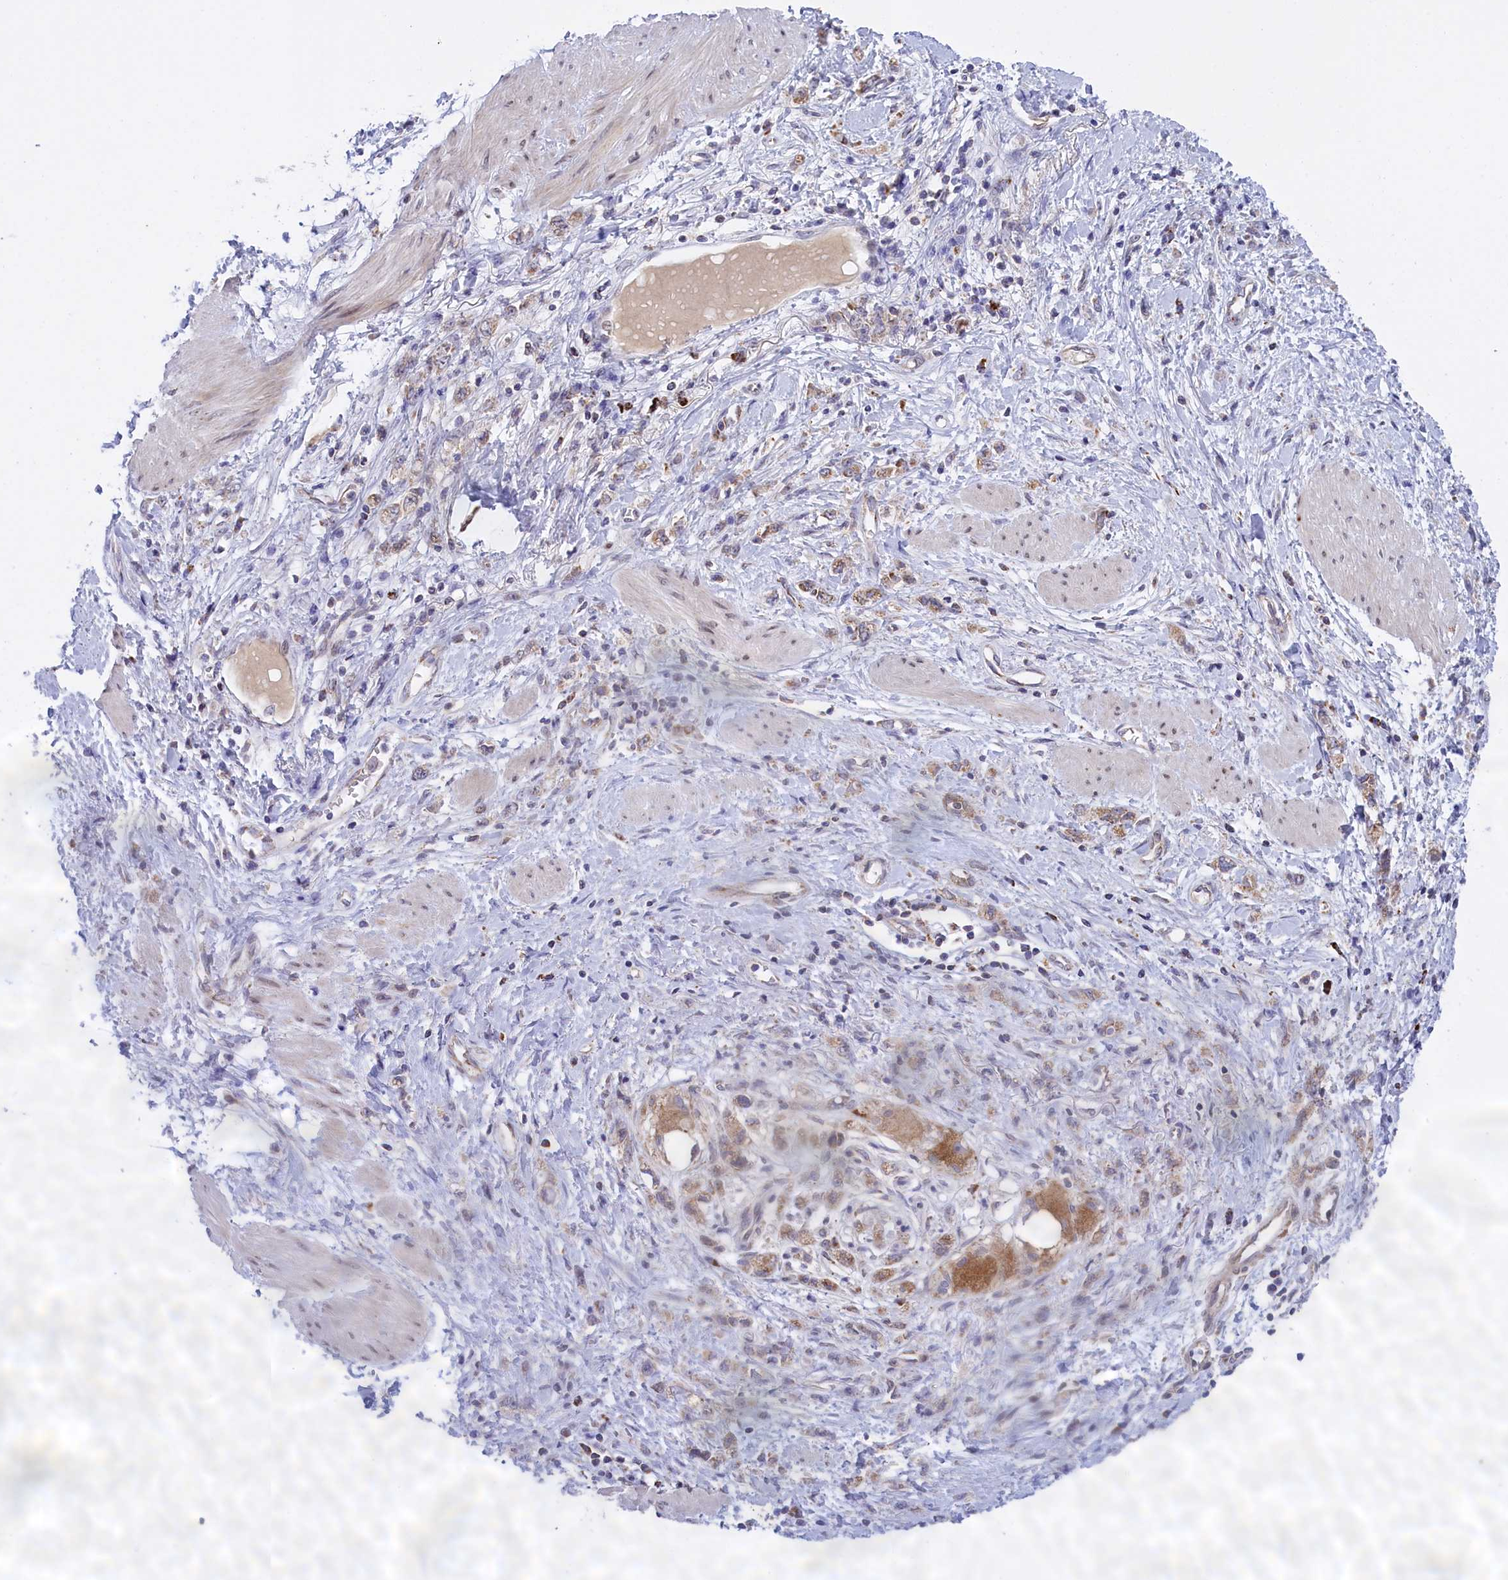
{"staining": {"intensity": "moderate", "quantity": "25%-75%", "location": "cytoplasmic/membranous"}, "tissue": "stomach cancer", "cell_type": "Tumor cells", "image_type": "cancer", "snomed": [{"axis": "morphology", "description": "Adenocarcinoma, NOS"}, {"axis": "topography", "description": "Stomach"}], "caption": "This image demonstrates IHC staining of human stomach cancer (adenocarcinoma), with medium moderate cytoplasmic/membranous staining in approximately 25%-75% of tumor cells.", "gene": "FAM149B1", "patient": {"sex": "female", "age": 76}}